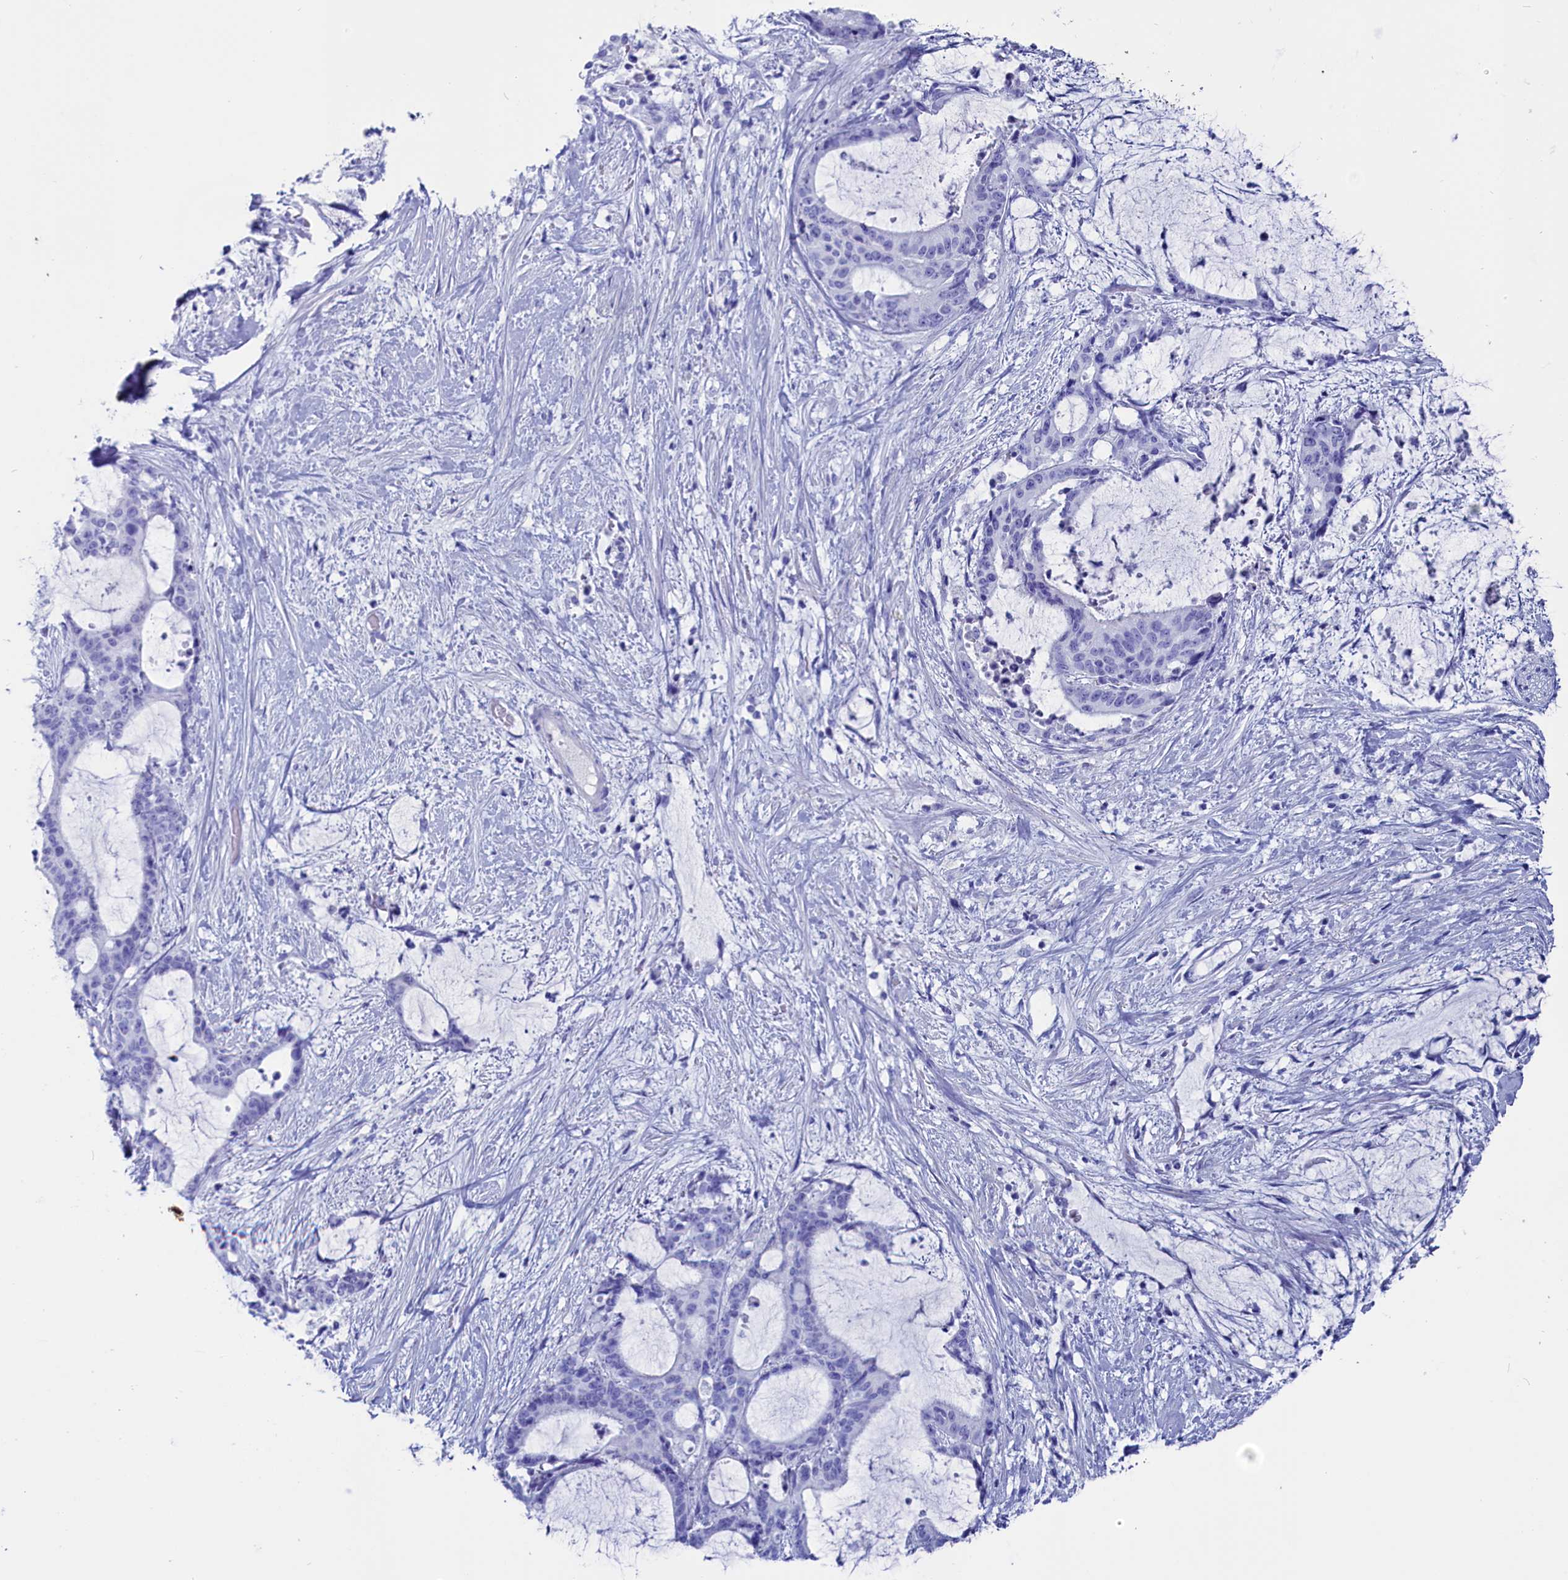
{"staining": {"intensity": "negative", "quantity": "none", "location": "none"}, "tissue": "liver cancer", "cell_type": "Tumor cells", "image_type": "cancer", "snomed": [{"axis": "morphology", "description": "Normal tissue, NOS"}, {"axis": "morphology", "description": "Cholangiocarcinoma"}, {"axis": "topography", "description": "Liver"}, {"axis": "topography", "description": "Peripheral nerve tissue"}], "caption": "An image of liver cancer (cholangiocarcinoma) stained for a protein shows no brown staining in tumor cells.", "gene": "ANKRD29", "patient": {"sex": "female", "age": 73}}